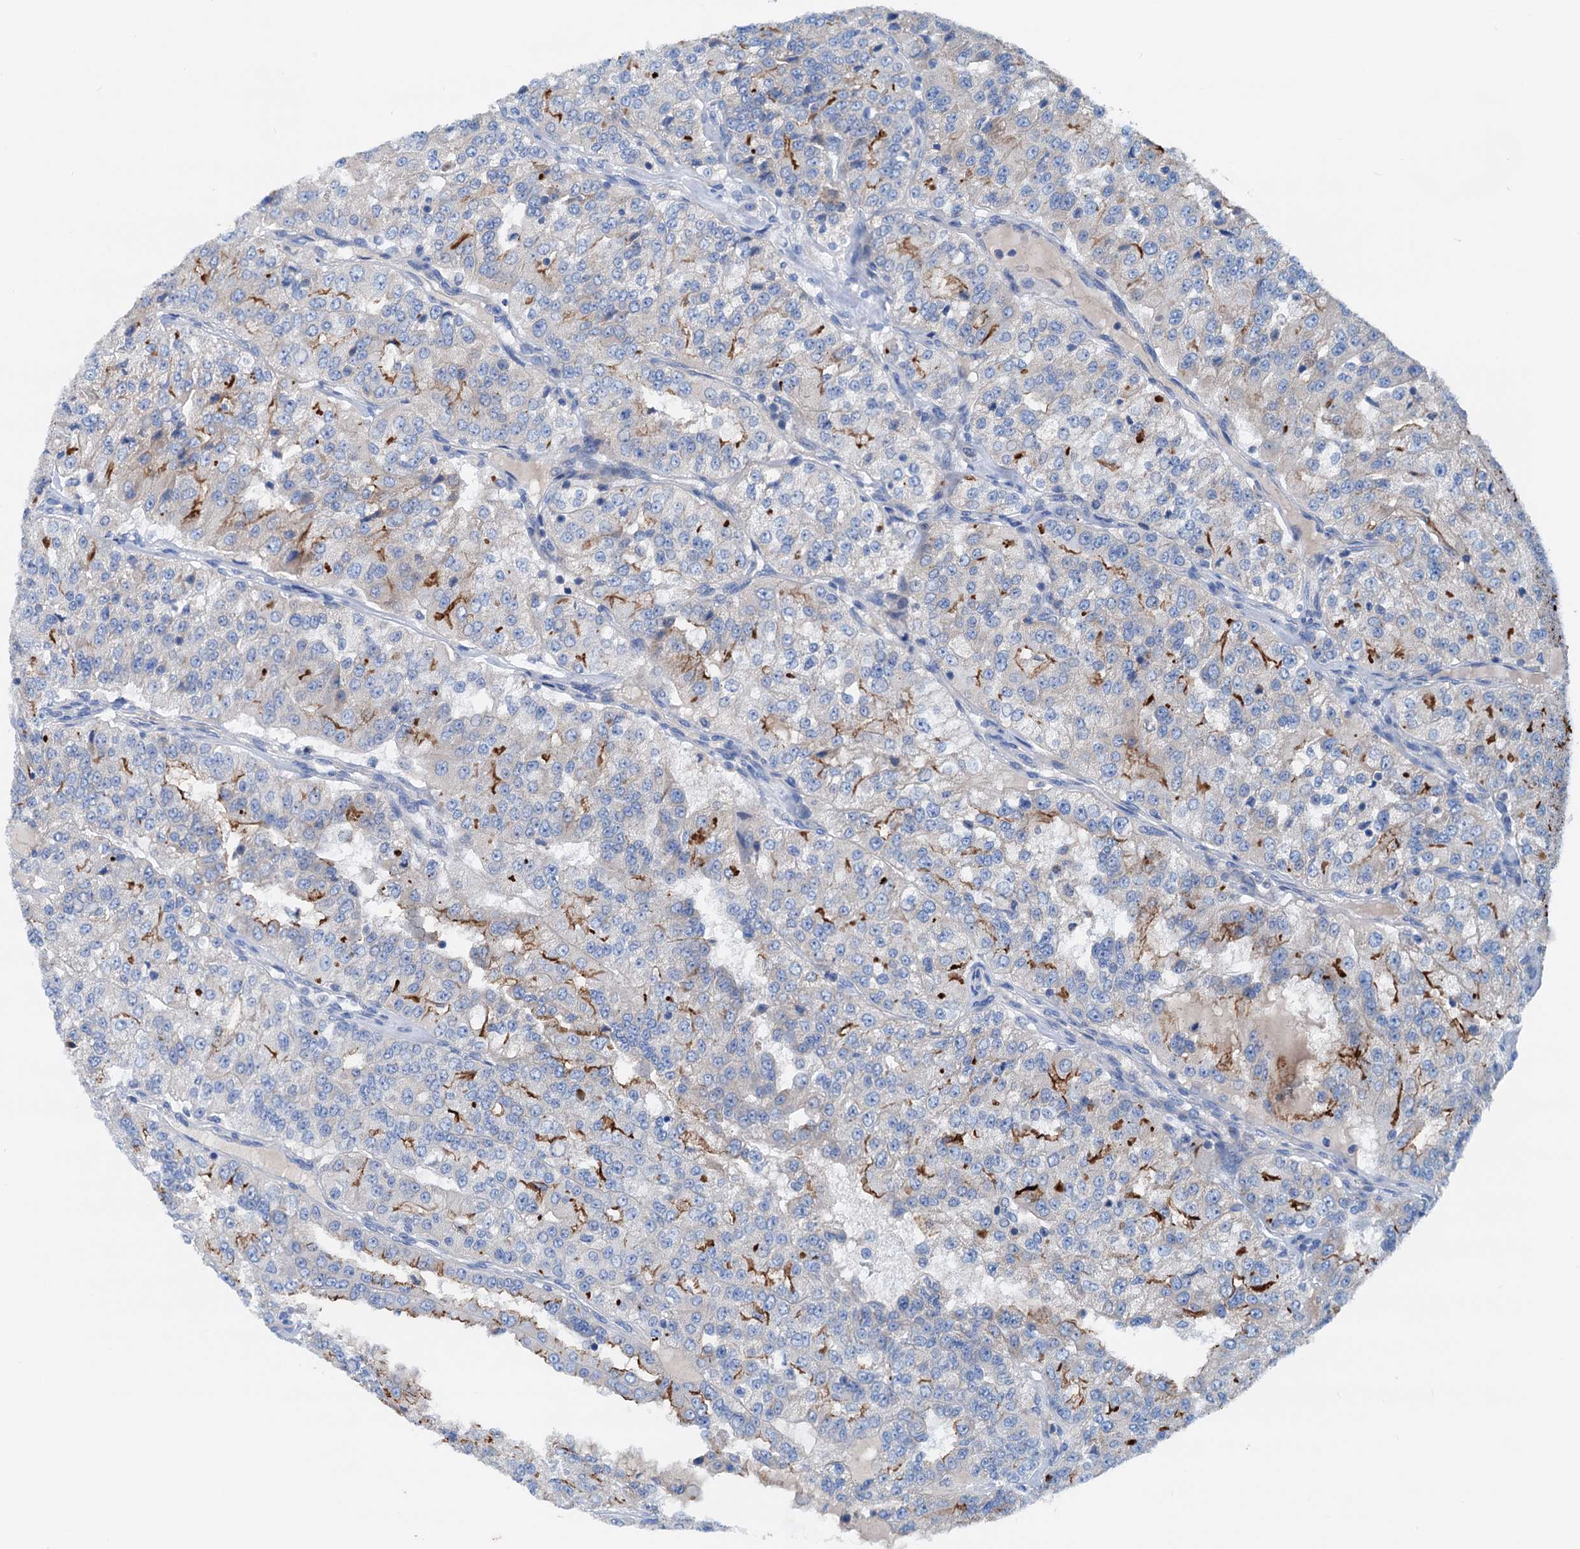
{"staining": {"intensity": "strong", "quantity": "<25%", "location": "cytoplasmic/membranous"}, "tissue": "renal cancer", "cell_type": "Tumor cells", "image_type": "cancer", "snomed": [{"axis": "morphology", "description": "Adenocarcinoma, NOS"}, {"axis": "topography", "description": "Kidney"}], "caption": "IHC of renal adenocarcinoma reveals medium levels of strong cytoplasmic/membranous staining in about <25% of tumor cells.", "gene": "KNDC1", "patient": {"sex": "female", "age": 63}}